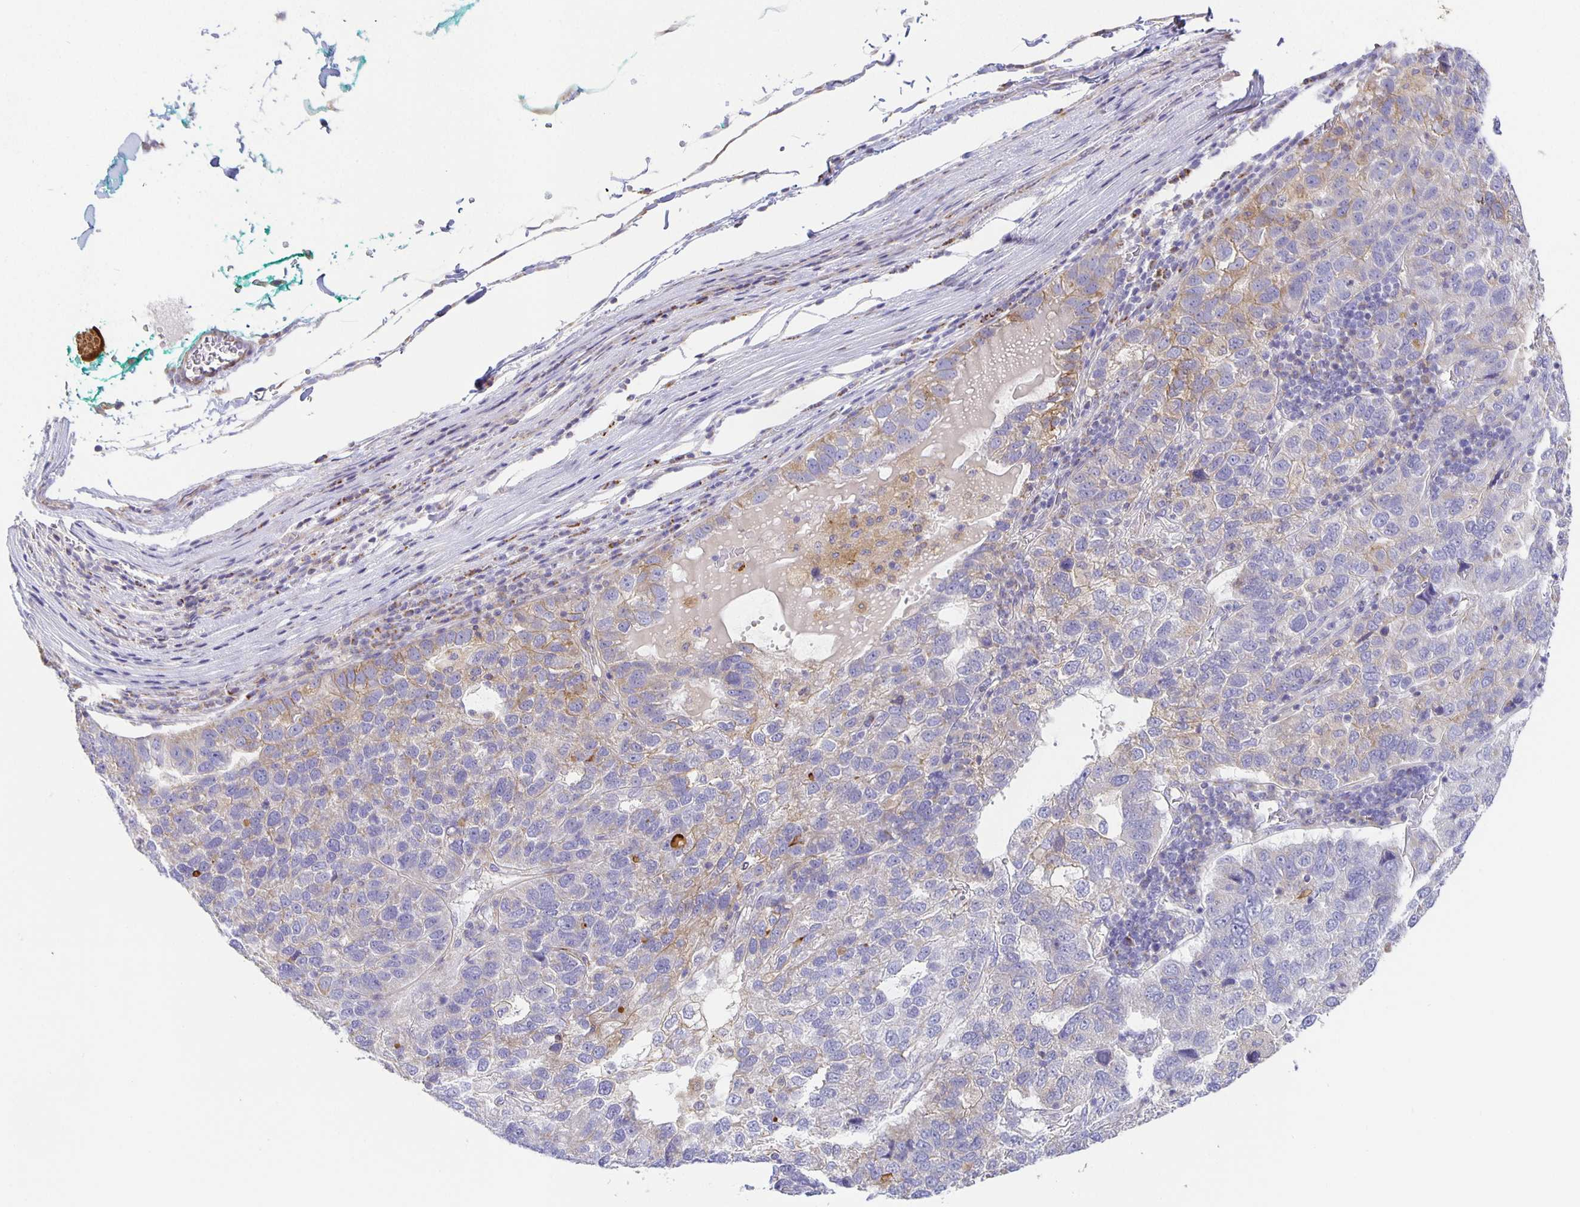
{"staining": {"intensity": "weak", "quantity": "<25%", "location": "cytoplasmic/membranous"}, "tissue": "pancreatic cancer", "cell_type": "Tumor cells", "image_type": "cancer", "snomed": [{"axis": "morphology", "description": "Adenocarcinoma, NOS"}, {"axis": "topography", "description": "Pancreas"}], "caption": "The micrograph demonstrates no significant expression in tumor cells of adenocarcinoma (pancreatic). (Immunohistochemistry, brightfield microscopy, high magnification).", "gene": "FLRT3", "patient": {"sex": "female", "age": 61}}